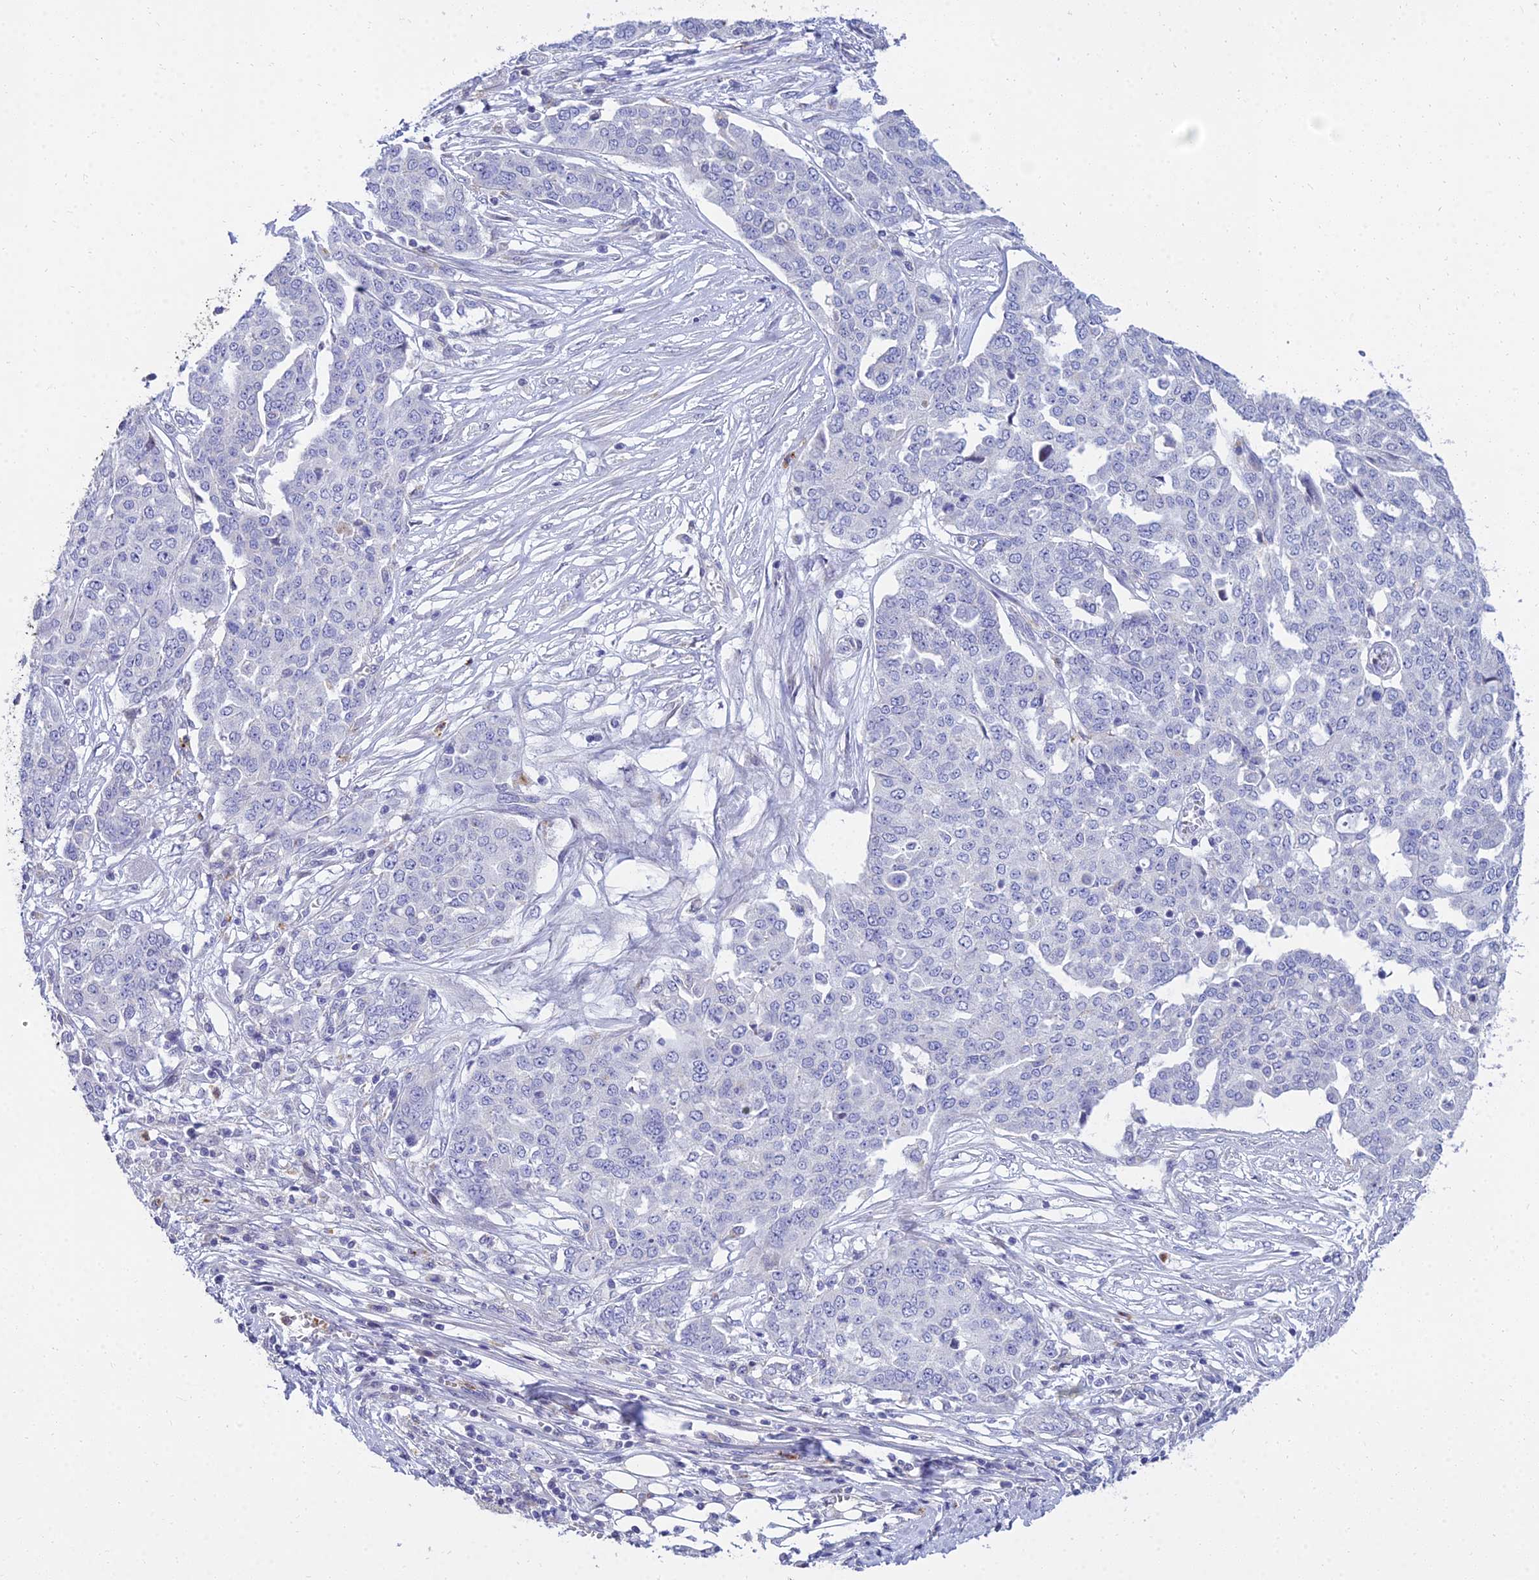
{"staining": {"intensity": "negative", "quantity": "none", "location": "none"}, "tissue": "ovarian cancer", "cell_type": "Tumor cells", "image_type": "cancer", "snomed": [{"axis": "morphology", "description": "Cystadenocarcinoma, serous, NOS"}, {"axis": "topography", "description": "Soft tissue"}, {"axis": "topography", "description": "Ovary"}], "caption": "The photomicrograph displays no staining of tumor cells in ovarian cancer (serous cystadenocarcinoma).", "gene": "VWC2L", "patient": {"sex": "female", "age": 57}}